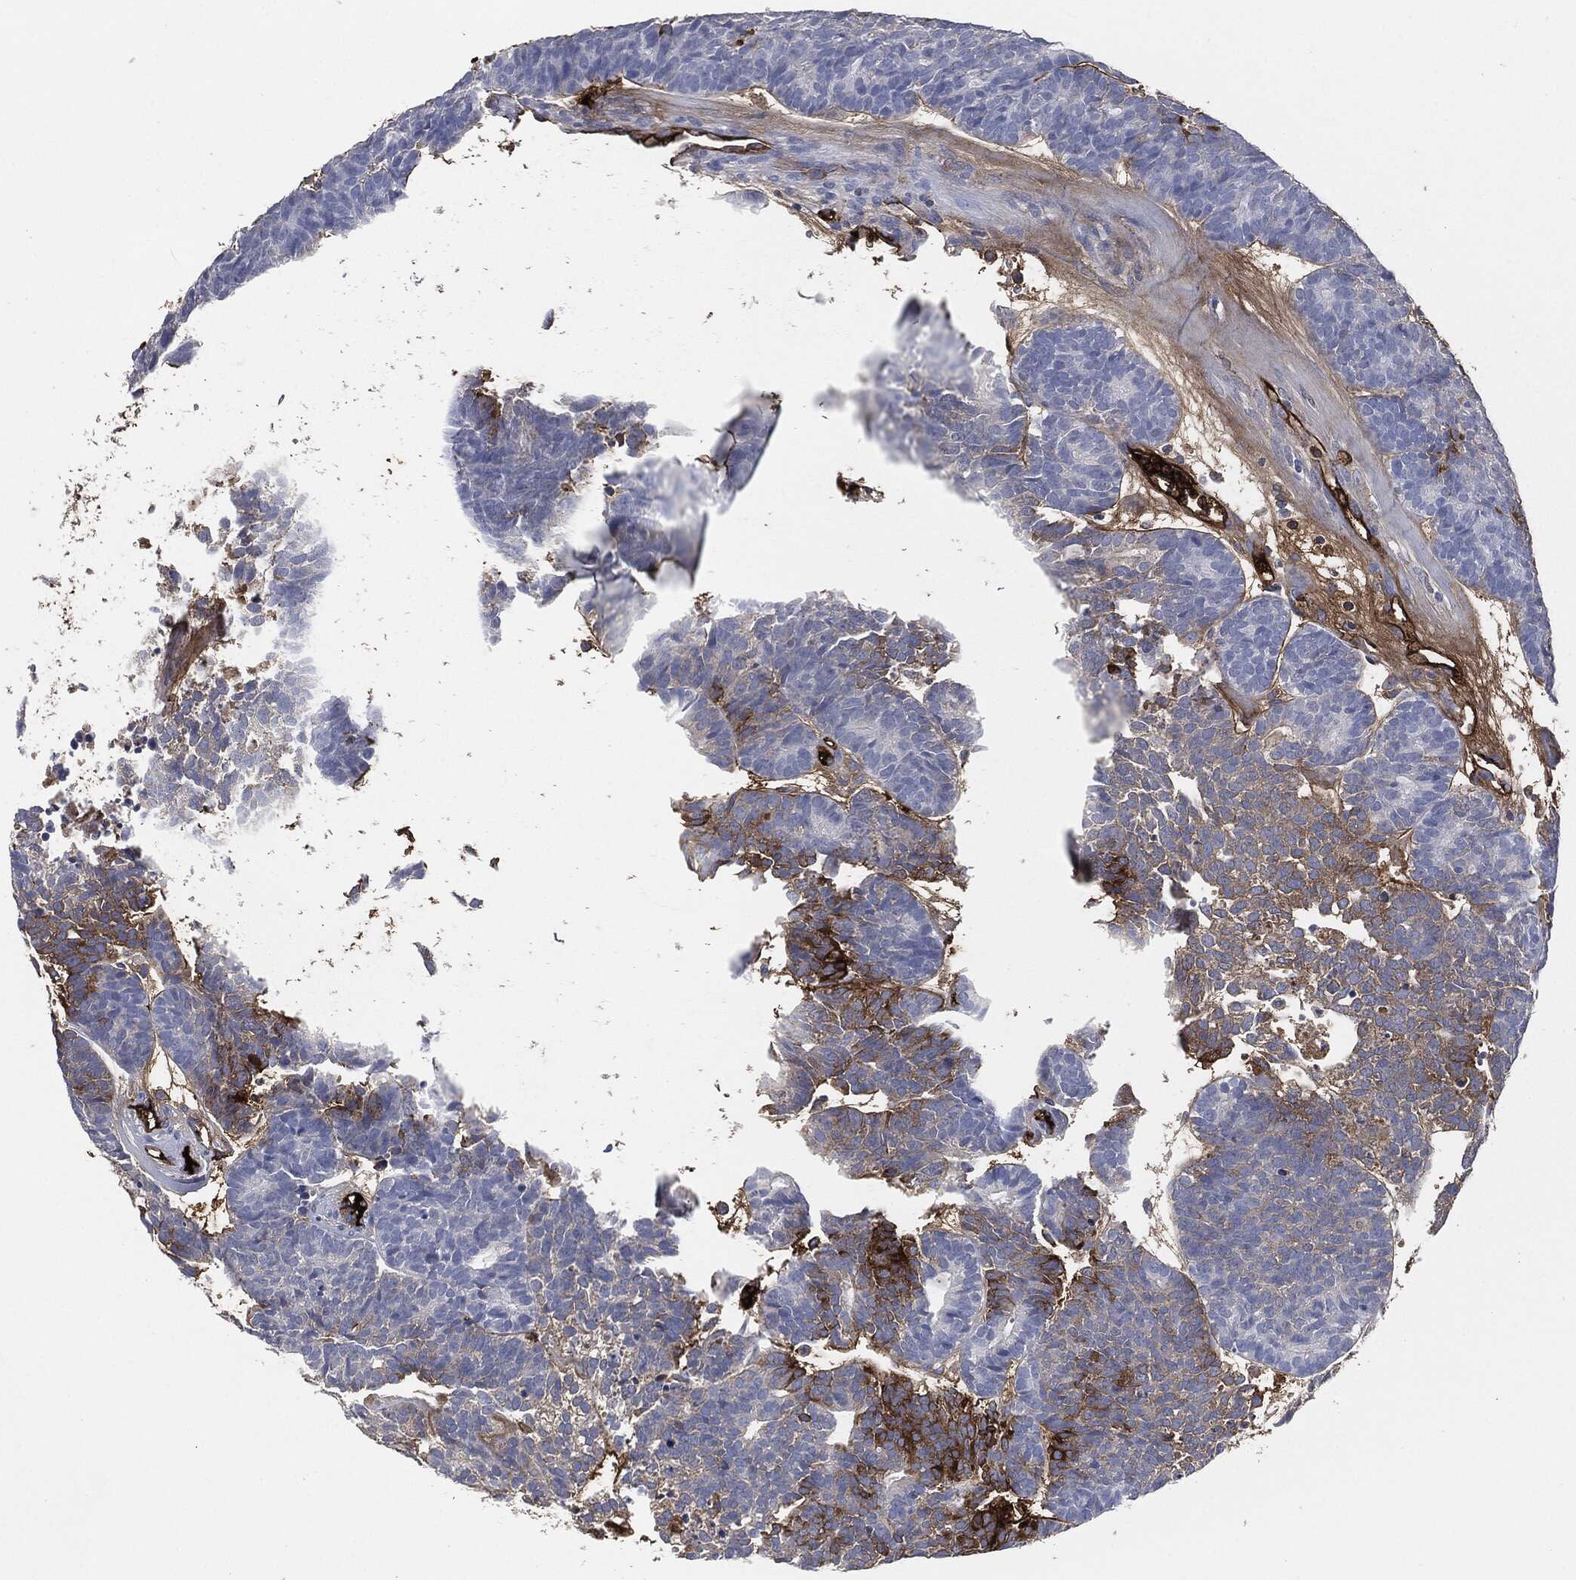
{"staining": {"intensity": "strong", "quantity": "<25%", "location": "cytoplasmic/membranous"}, "tissue": "head and neck cancer", "cell_type": "Tumor cells", "image_type": "cancer", "snomed": [{"axis": "morphology", "description": "Adenocarcinoma, NOS"}, {"axis": "topography", "description": "Head-Neck"}], "caption": "Protein expression analysis of human adenocarcinoma (head and neck) reveals strong cytoplasmic/membranous positivity in approximately <25% of tumor cells.", "gene": "APOB", "patient": {"sex": "female", "age": 81}}